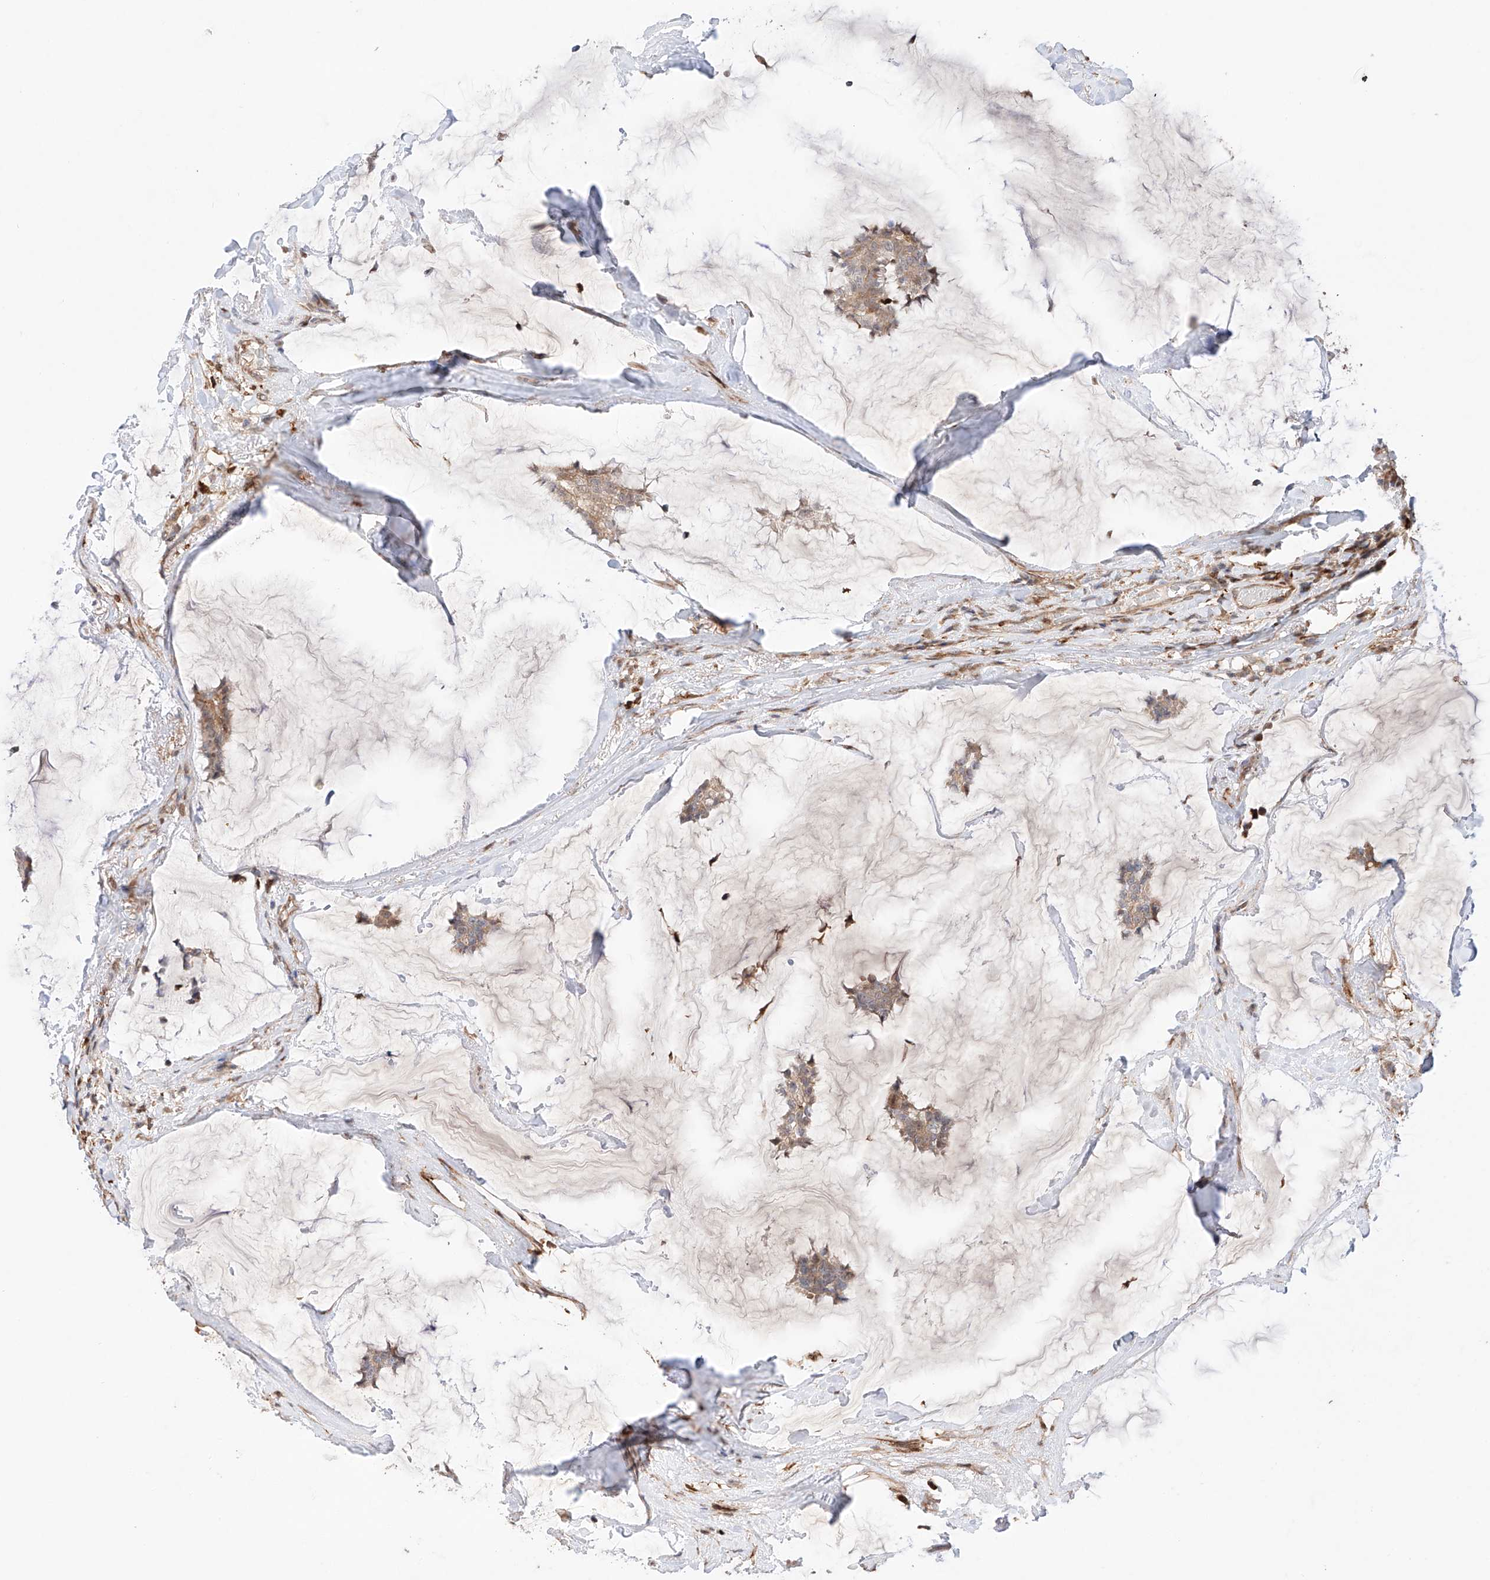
{"staining": {"intensity": "weak", "quantity": ">75%", "location": "cytoplasmic/membranous"}, "tissue": "breast cancer", "cell_type": "Tumor cells", "image_type": "cancer", "snomed": [{"axis": "morphology", "description": "Duct carcinoma"}, {"axis": "topography", "description": "Breast"}], "caption": "A low amount of weak cytoplasmic/membranous staining is identified in approximately >75% of tumor cells in breast cancer (infiltrating ductal carcinoma) tissue.", "gene": "IGSF22", "patient": {"sex": "female", "age": 93}}